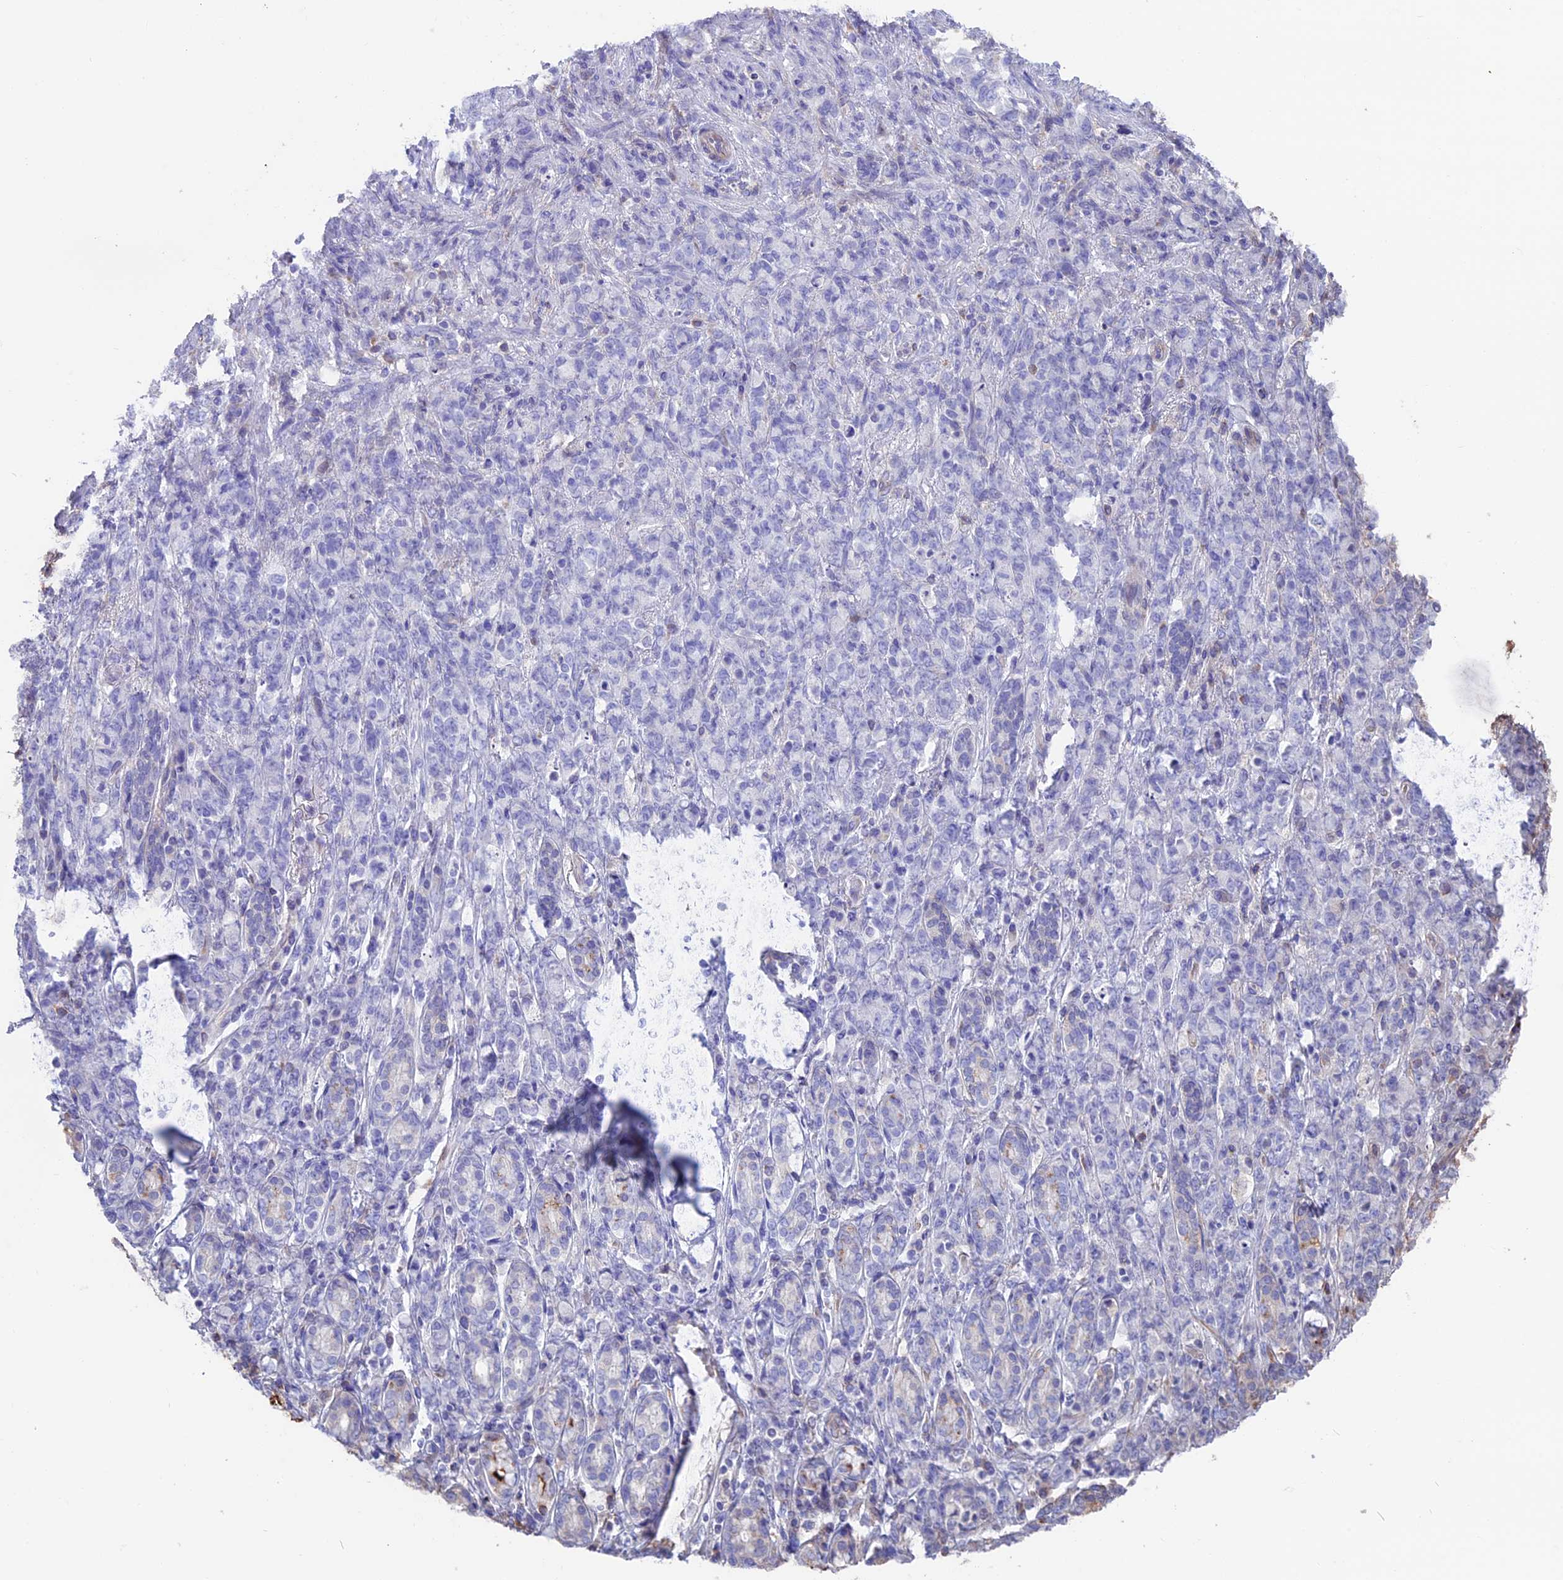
{"staining": {"intensity": "negative", "quantity": "none", "location": "none"}, "tissue": "stomach cancer", "cell_type": "Tumor cells", "image_type": "cancer", "snomed": [{"axis": "morphology", "description": "Adenocarcinoma, NOS"}, {"axis": "topography", "description": "Stomach"}], "caption": "High power microscopy photomicrograph of an IHC micrograph of stomach adenocarcinoma, revealing no significant staining in tumor cells. The staining is performed using DAB brown chromogen with nuclei counter-stained in using hematoxylin.", "gene": "SEH1L", "patient": {"sex": "female", "age": 79}}